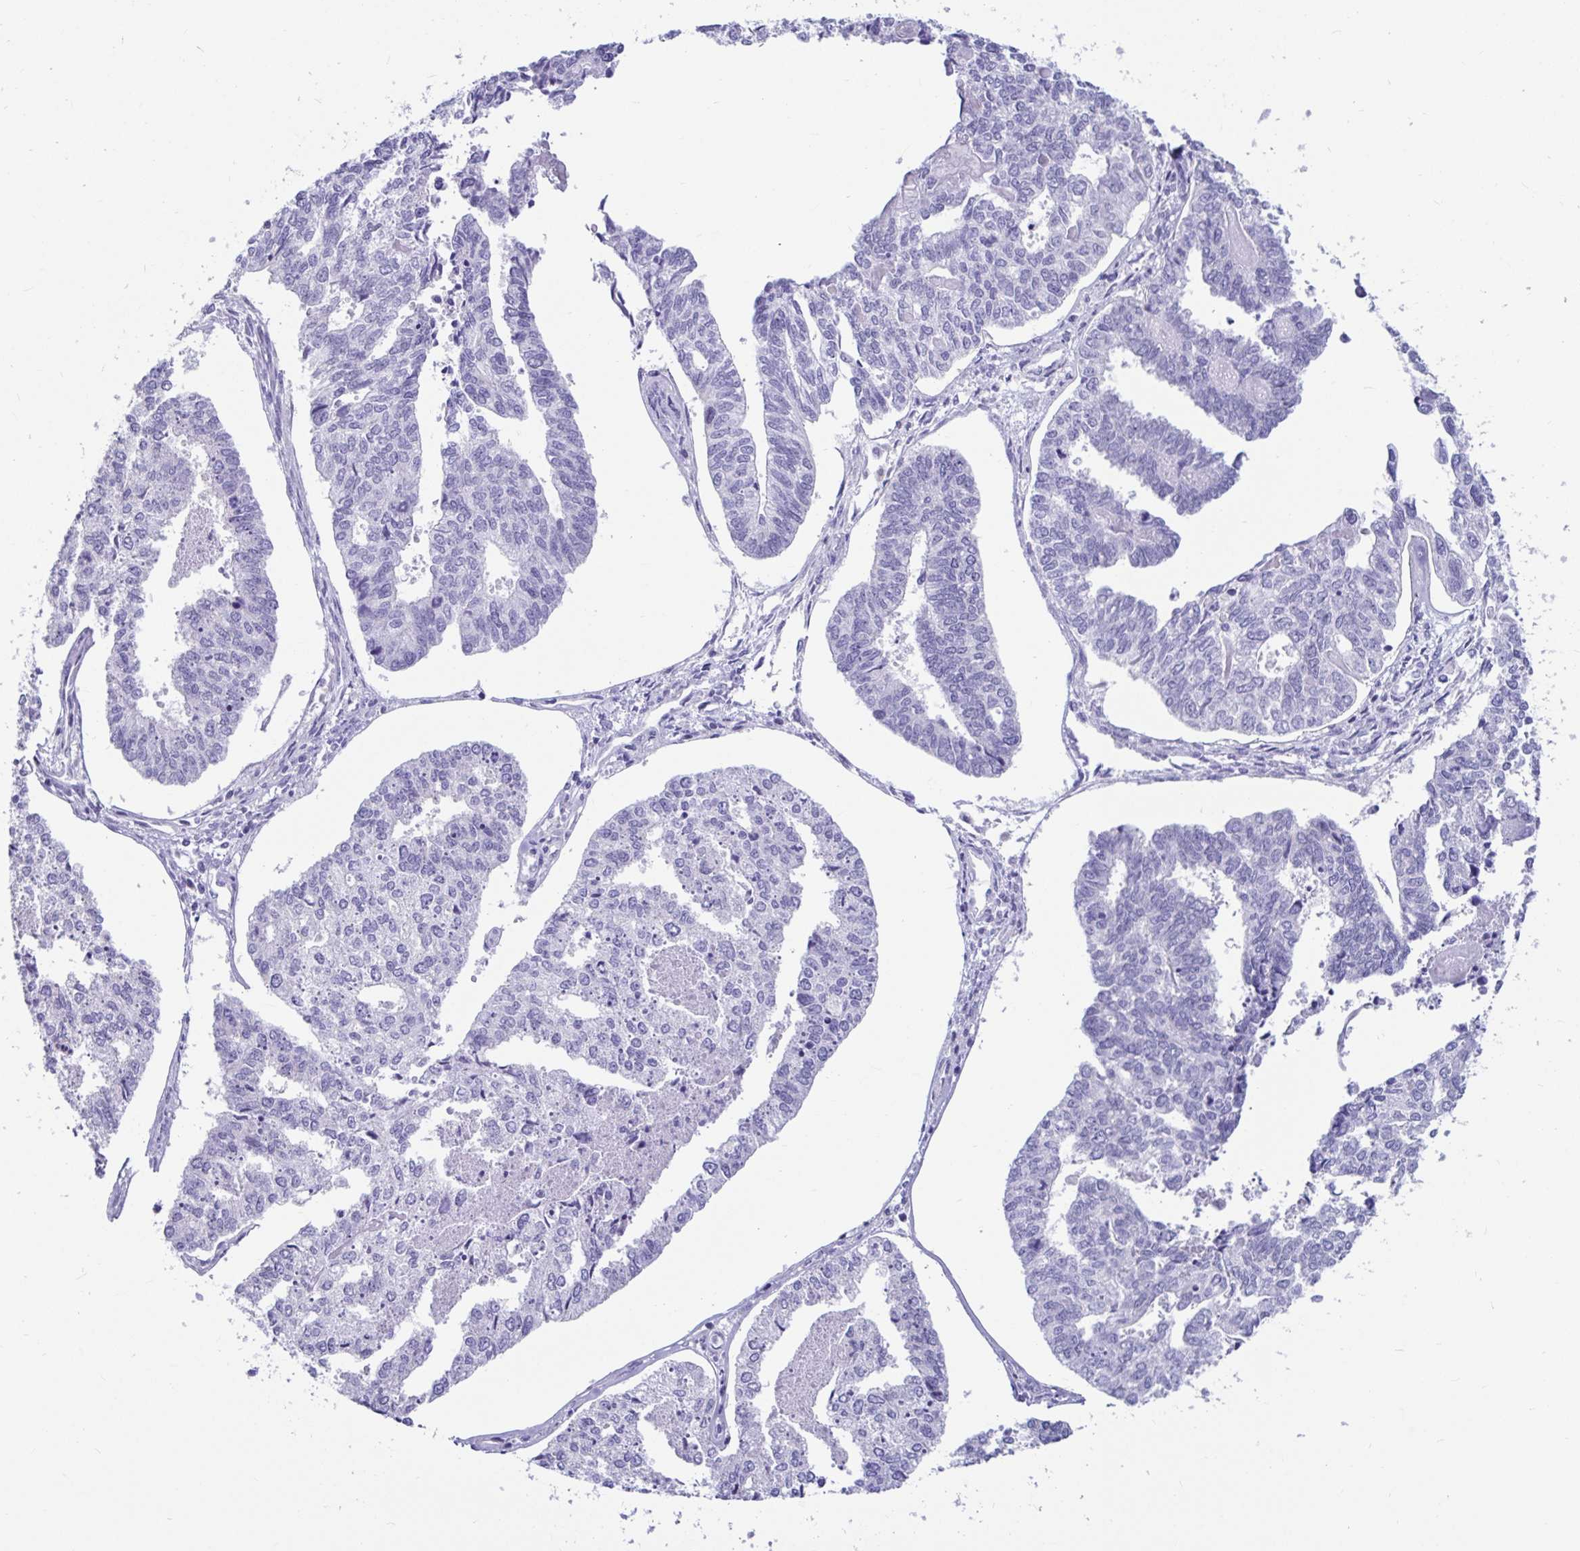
{"staining": {"intensity": "negative", "quantity": "none", "location": "none"}, "tissue": "endometrial cancer", "cell_type": "Tumor cells", "image_type": "cancer", "snomed": [{"axis": "morphology", "description": "Adenocarcinoma, NOS"}, {"axis": "topography", "description": "Endometrium"}], "caption": "Tumor cells are negative for brown protein staining in endometrial adenocarcinoma.", "gene": "ZPBP2", "patient": {"sex": "female", "age": 73}}